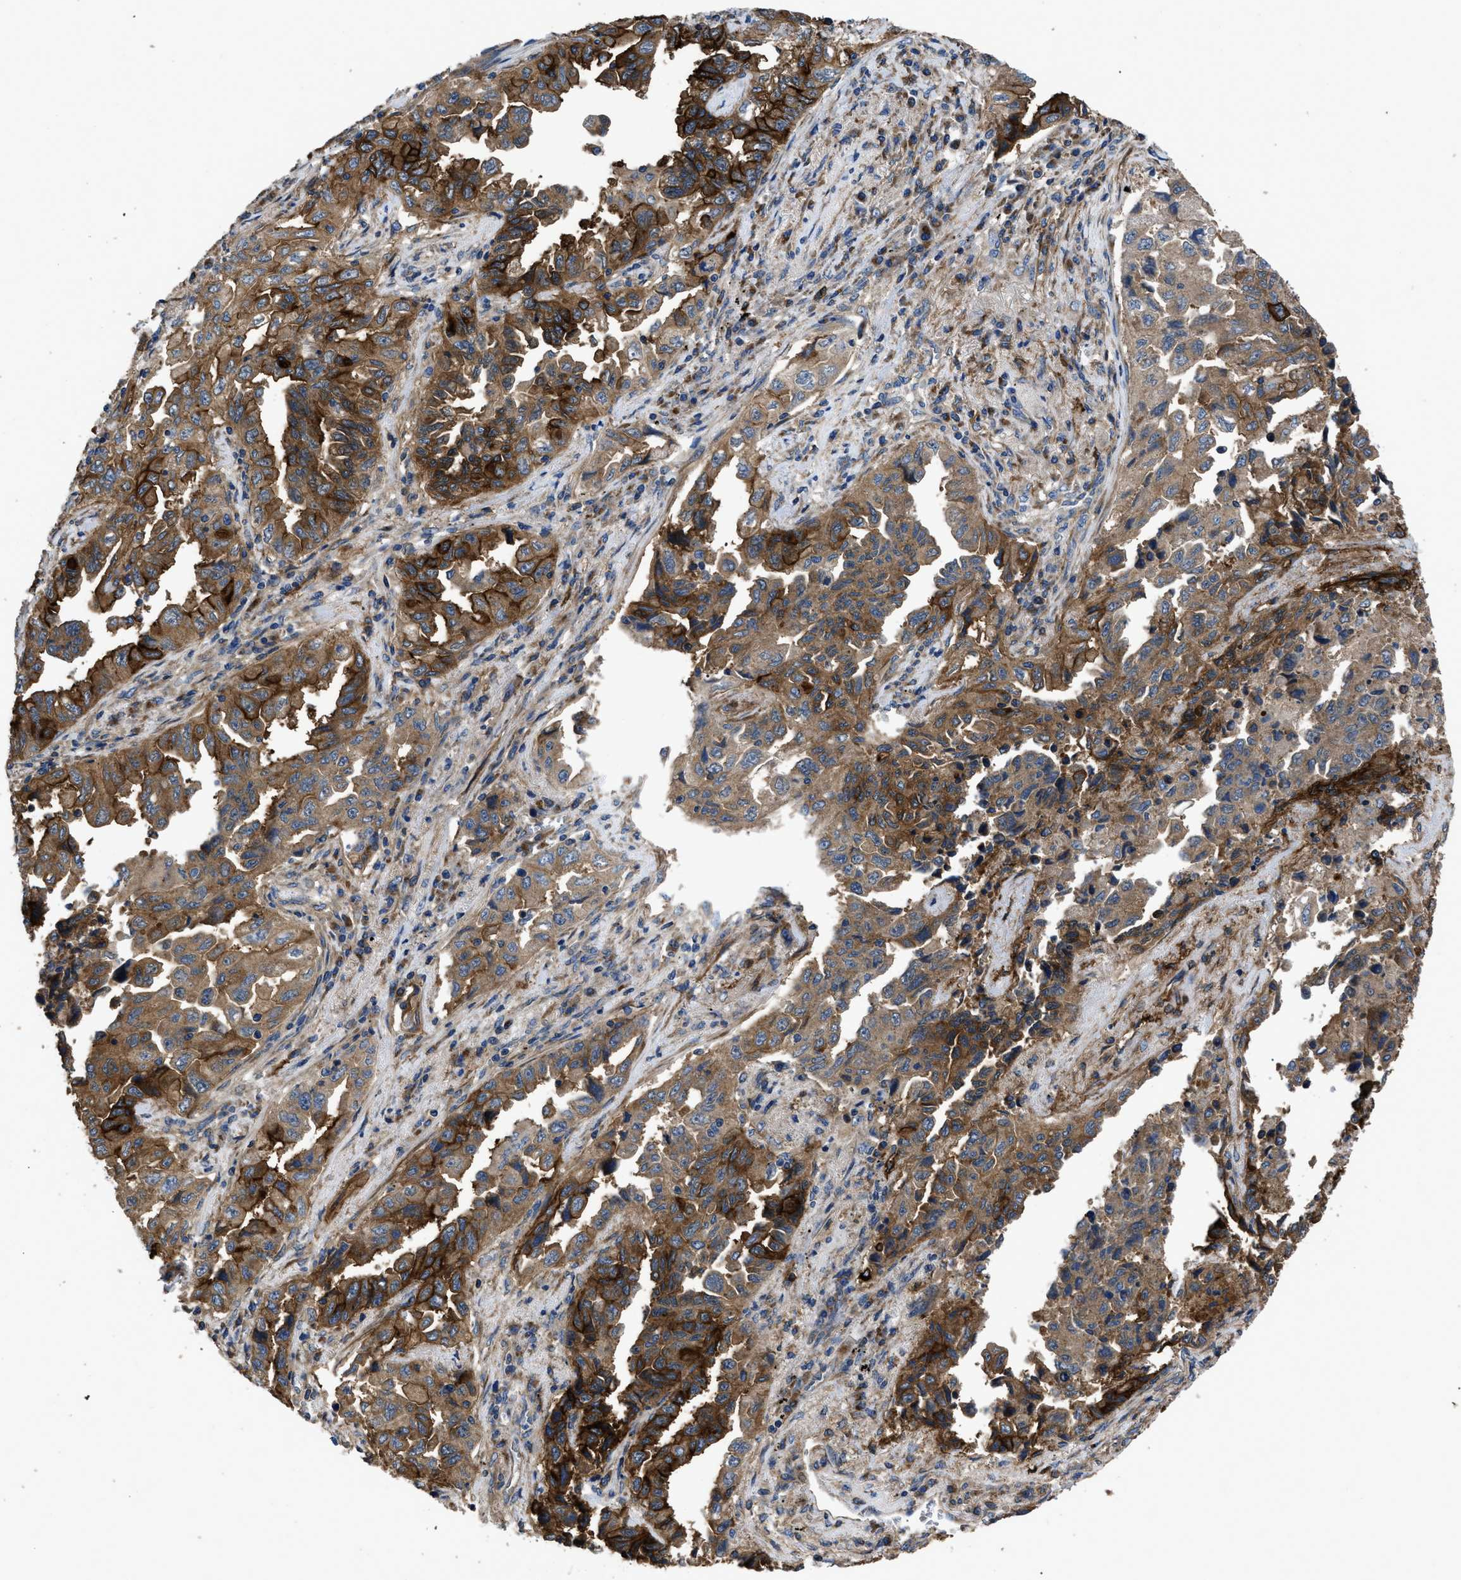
{"staining": {"intensity": "strong", "quantity": ">75%", "location": "cytoplasmic/membranous"}, "tissue": "lung cancer", "cell_type": "Tumor cells", "image_type": "cancer", "snomed": [{"axis": "morphology", "description": "Adenocarcinoma, NOS"}, {"axis": "topography", "description": "Lung"}], "caption": "Lung cancer (adenocarcinoma) tissue exhibits strong cytoplasmic/membranous staining in about >75% of tumor cells, visualized by immunohistochemistry. The staining was performed using DAB (3,3'-diaminobenzidine), with brown indicating positive protein expression. Nuclei are stained blue with hematoxylin.", "gene": "NT5E", "patient": {"sex": "female", "age": 51}}